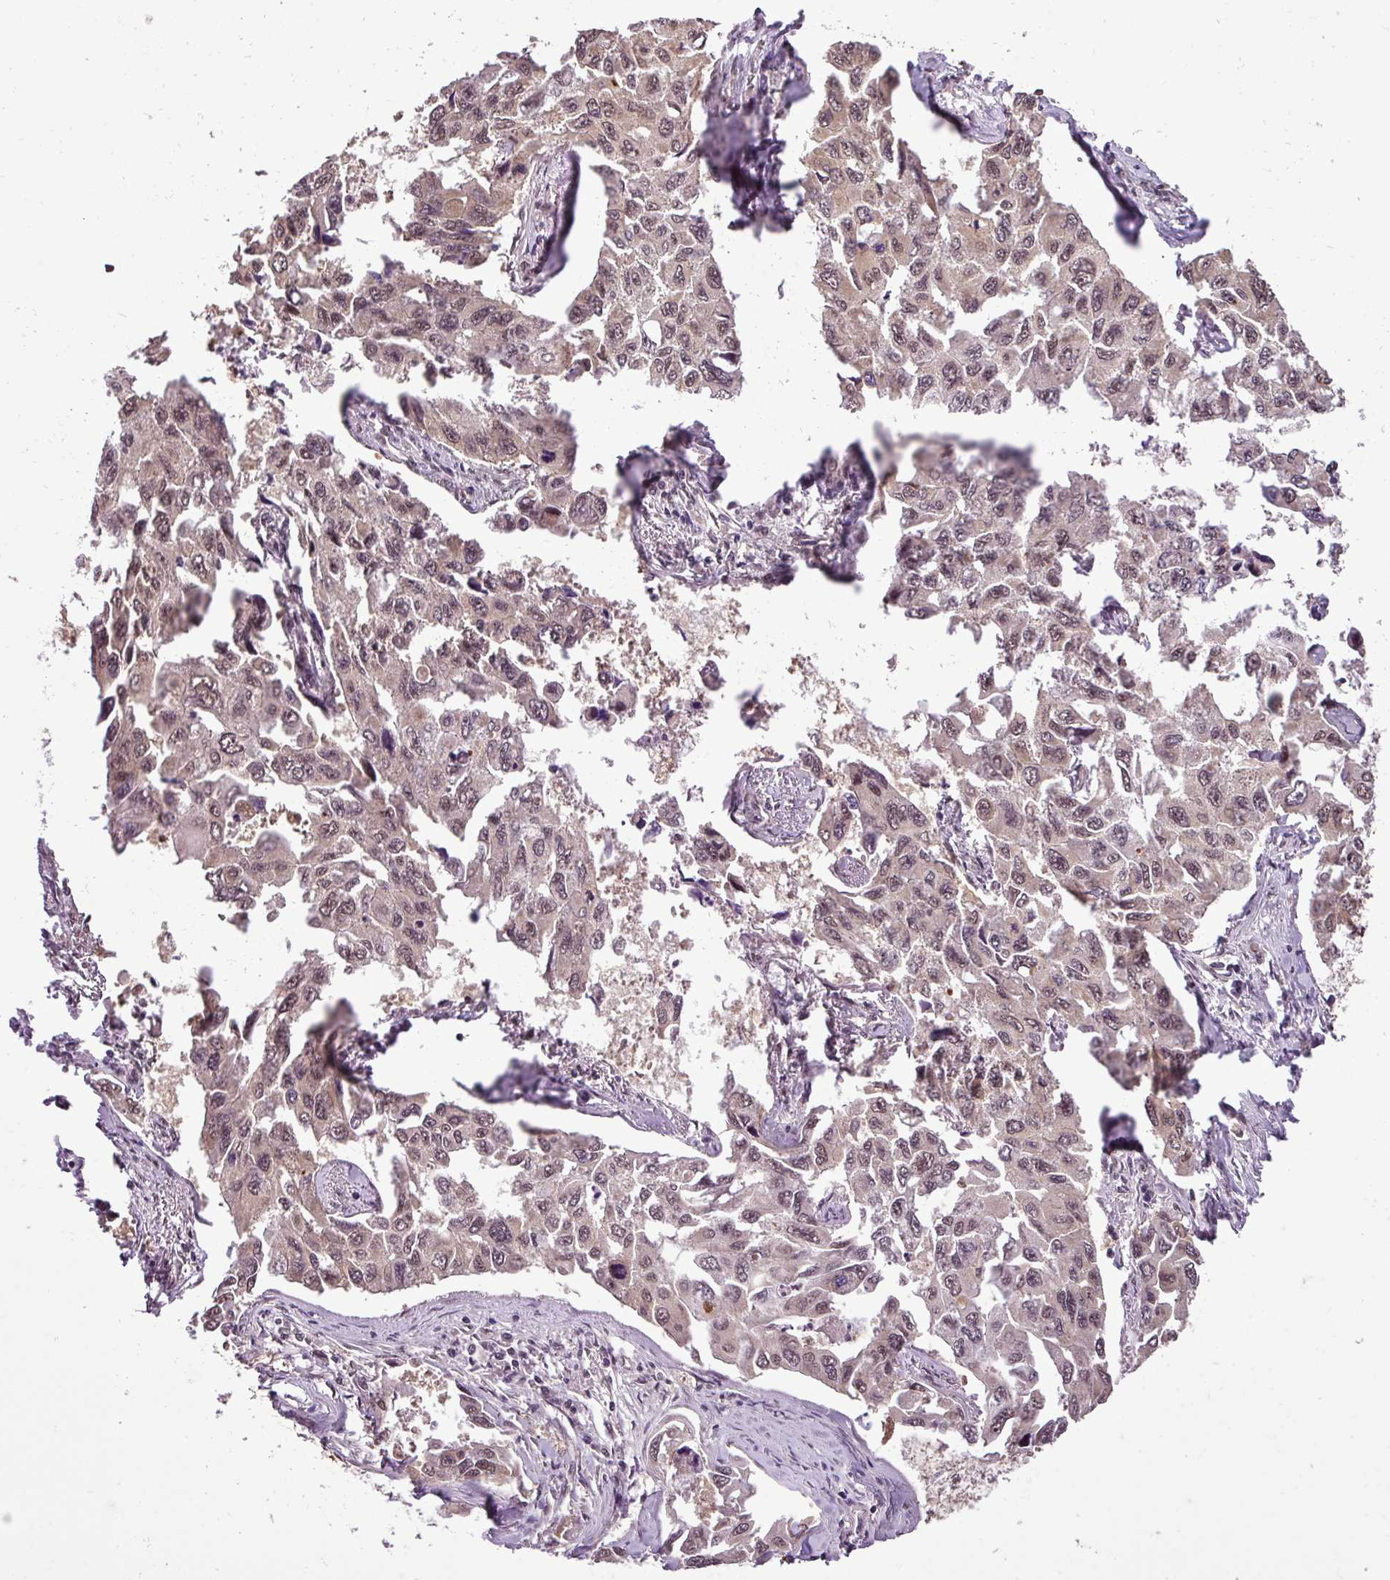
{"staining": {"intensity": "moderate", "quantity": ">75%", "location": "nuclear"}, "tissue": "lung cancer", "cell_type": "Tumor cells", "image_type": "cancer", "snomed": [{"axis": "morphology", "description": "Adenocarcinoma, NOS"}, {"axis": "topography", "description": "Lung"}], "caption": "Brown immunohistochemical staining in human adenocarcinoma (lung) exhibits moderate nuclear expression in approximately >75% of tumor cells.", "gene": "MFHAS1", "patient": {"sex": "male", "age": 64}}